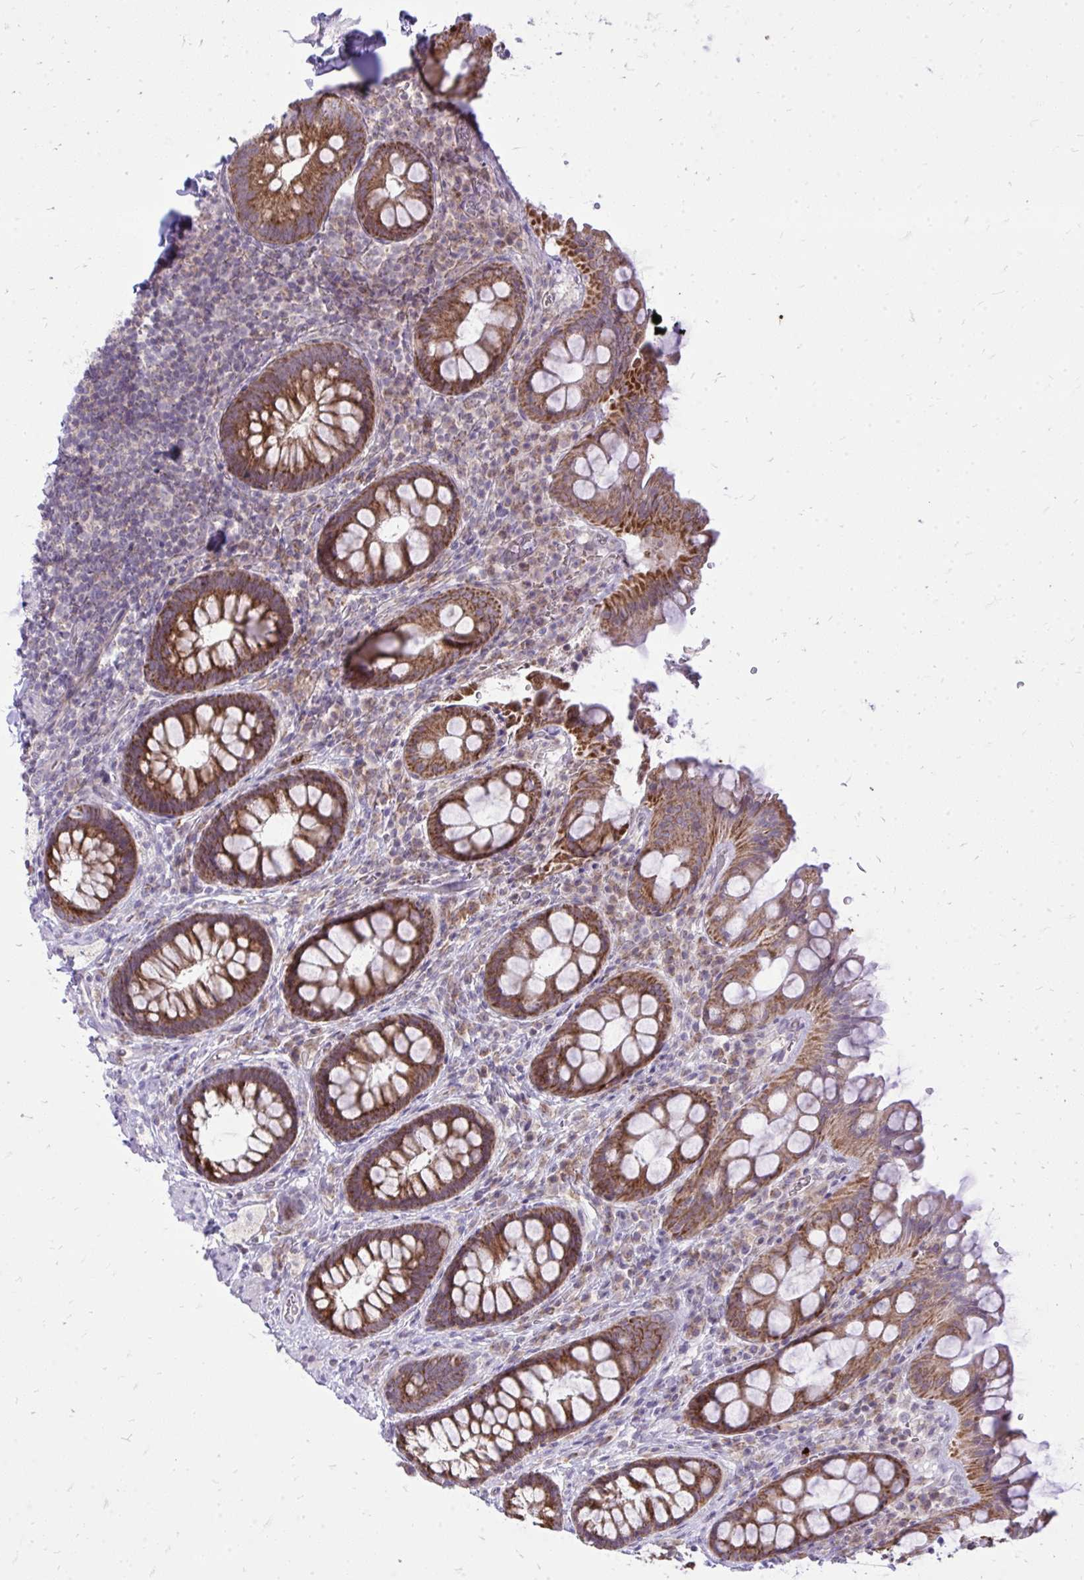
{"staining": {"intensity": "strong", "quantity": ">75%", "location": "cytoplasmic/membranous"}, "tissue": "rectum", "cell_type": "Glandular cells", "image_type": "normal", "snomed": [{"axis": "morphology", "description": "Normal tissue, NOS"}, {"axis": "topography", "description": "Rectum"}, {"axis": "topography", "description": "Peripheral nerve tissue"}], "caption": "Immunohistochemical staining of normal rectum reveals strong cytoplasmic/membranous protein positivity in approximately >75% of glandular cells. (DAB (3,3'-diaminobenzidine) IHC with brightfield microscopy, high magnification).", "gene": "SPTBN2", "patient": {"sex": "female", "age": 69}}